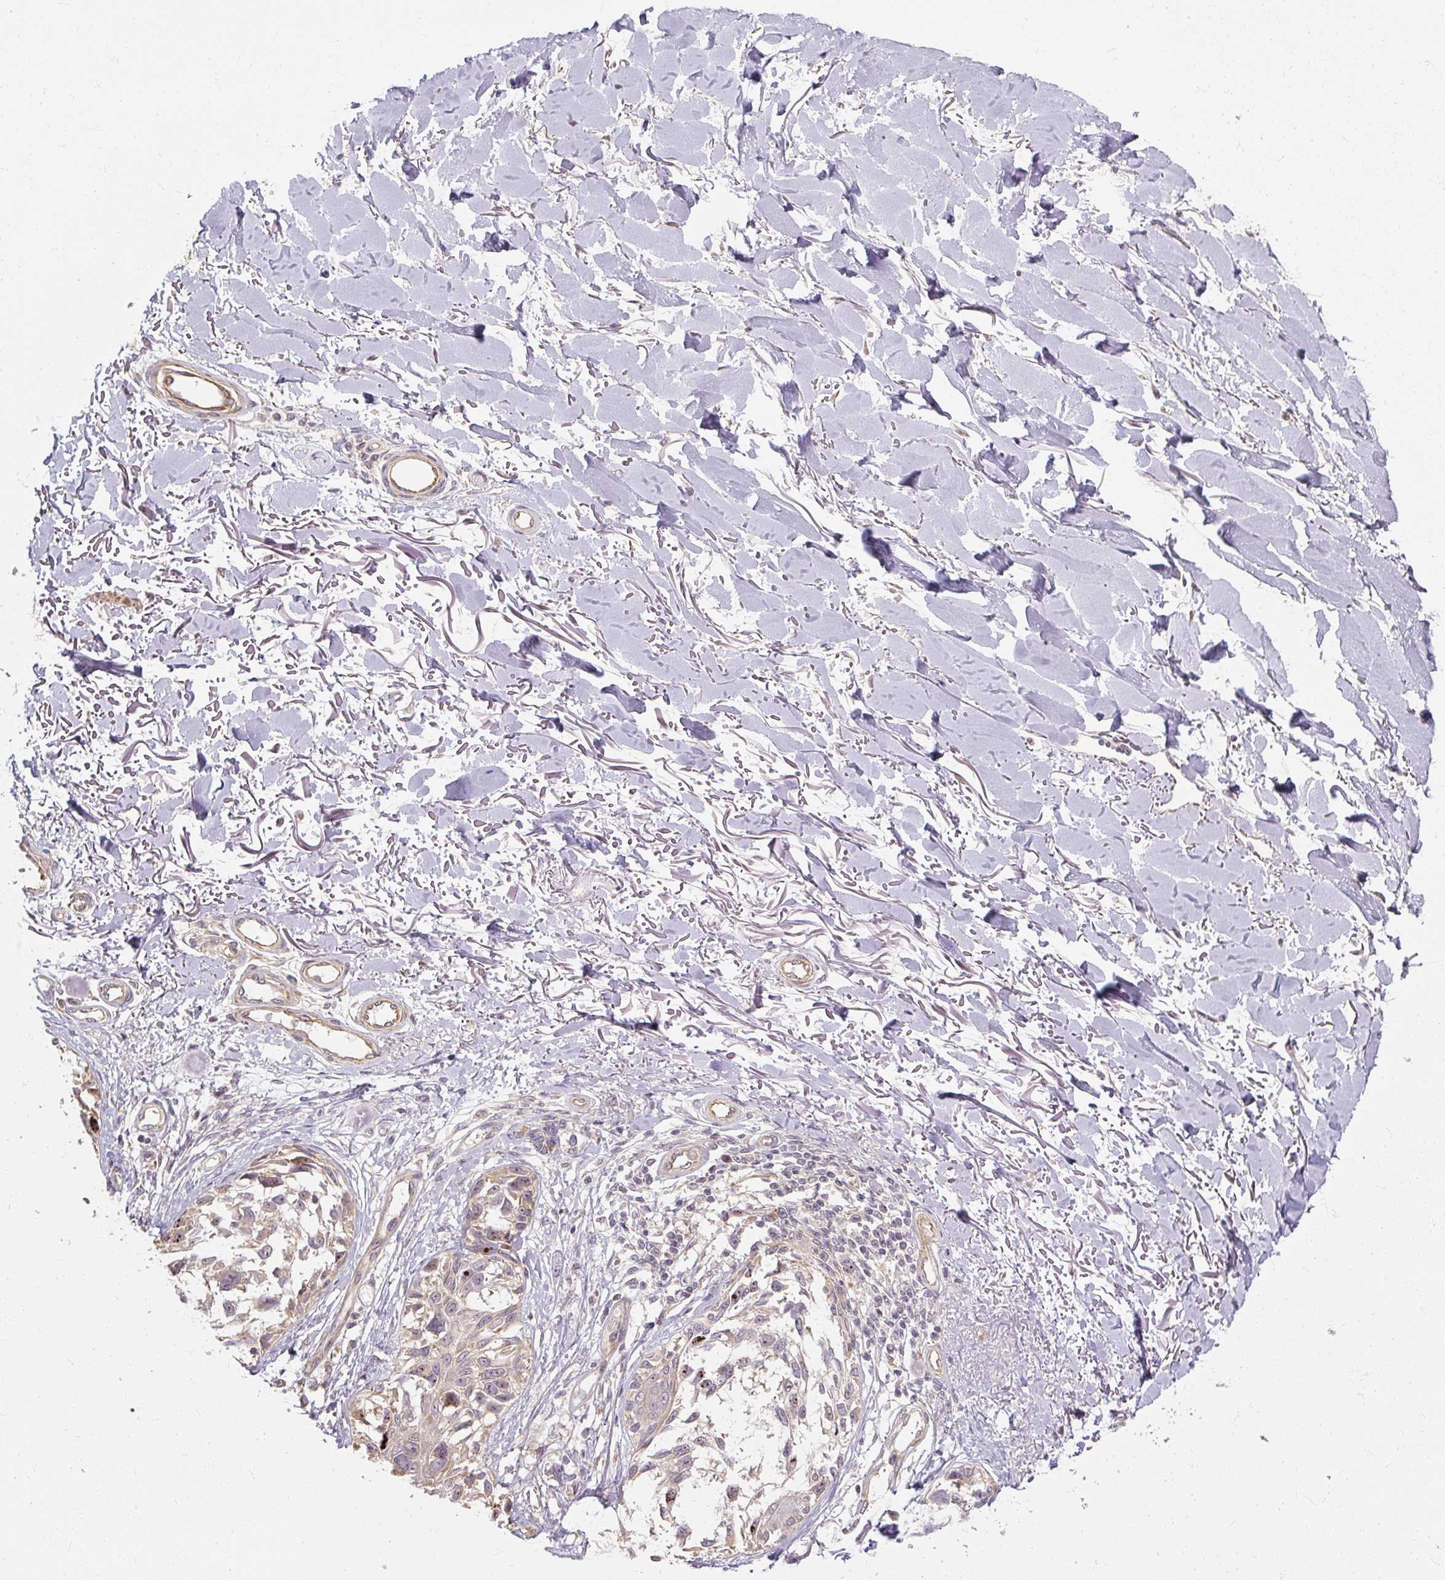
{"staining": {"intensity": "weak", "quantity": "<25%", "location": "cytoplasmic/membranous"}, "tissue": "melanoma", "cell_type": "Tumor cells", "image_type": "cancer", "snomed": [{"axis": "morphology", "description": "Malignant melanoma, NOS"}, {"axis": "topography", "description": "Skin"}], "caption": "This is a micrograph of immunohistochemistry staining of melanoma, which shows no staining in tumor cells.", "gene": "RB1CC1", "patient": {"sex": "male", "age": 73}}